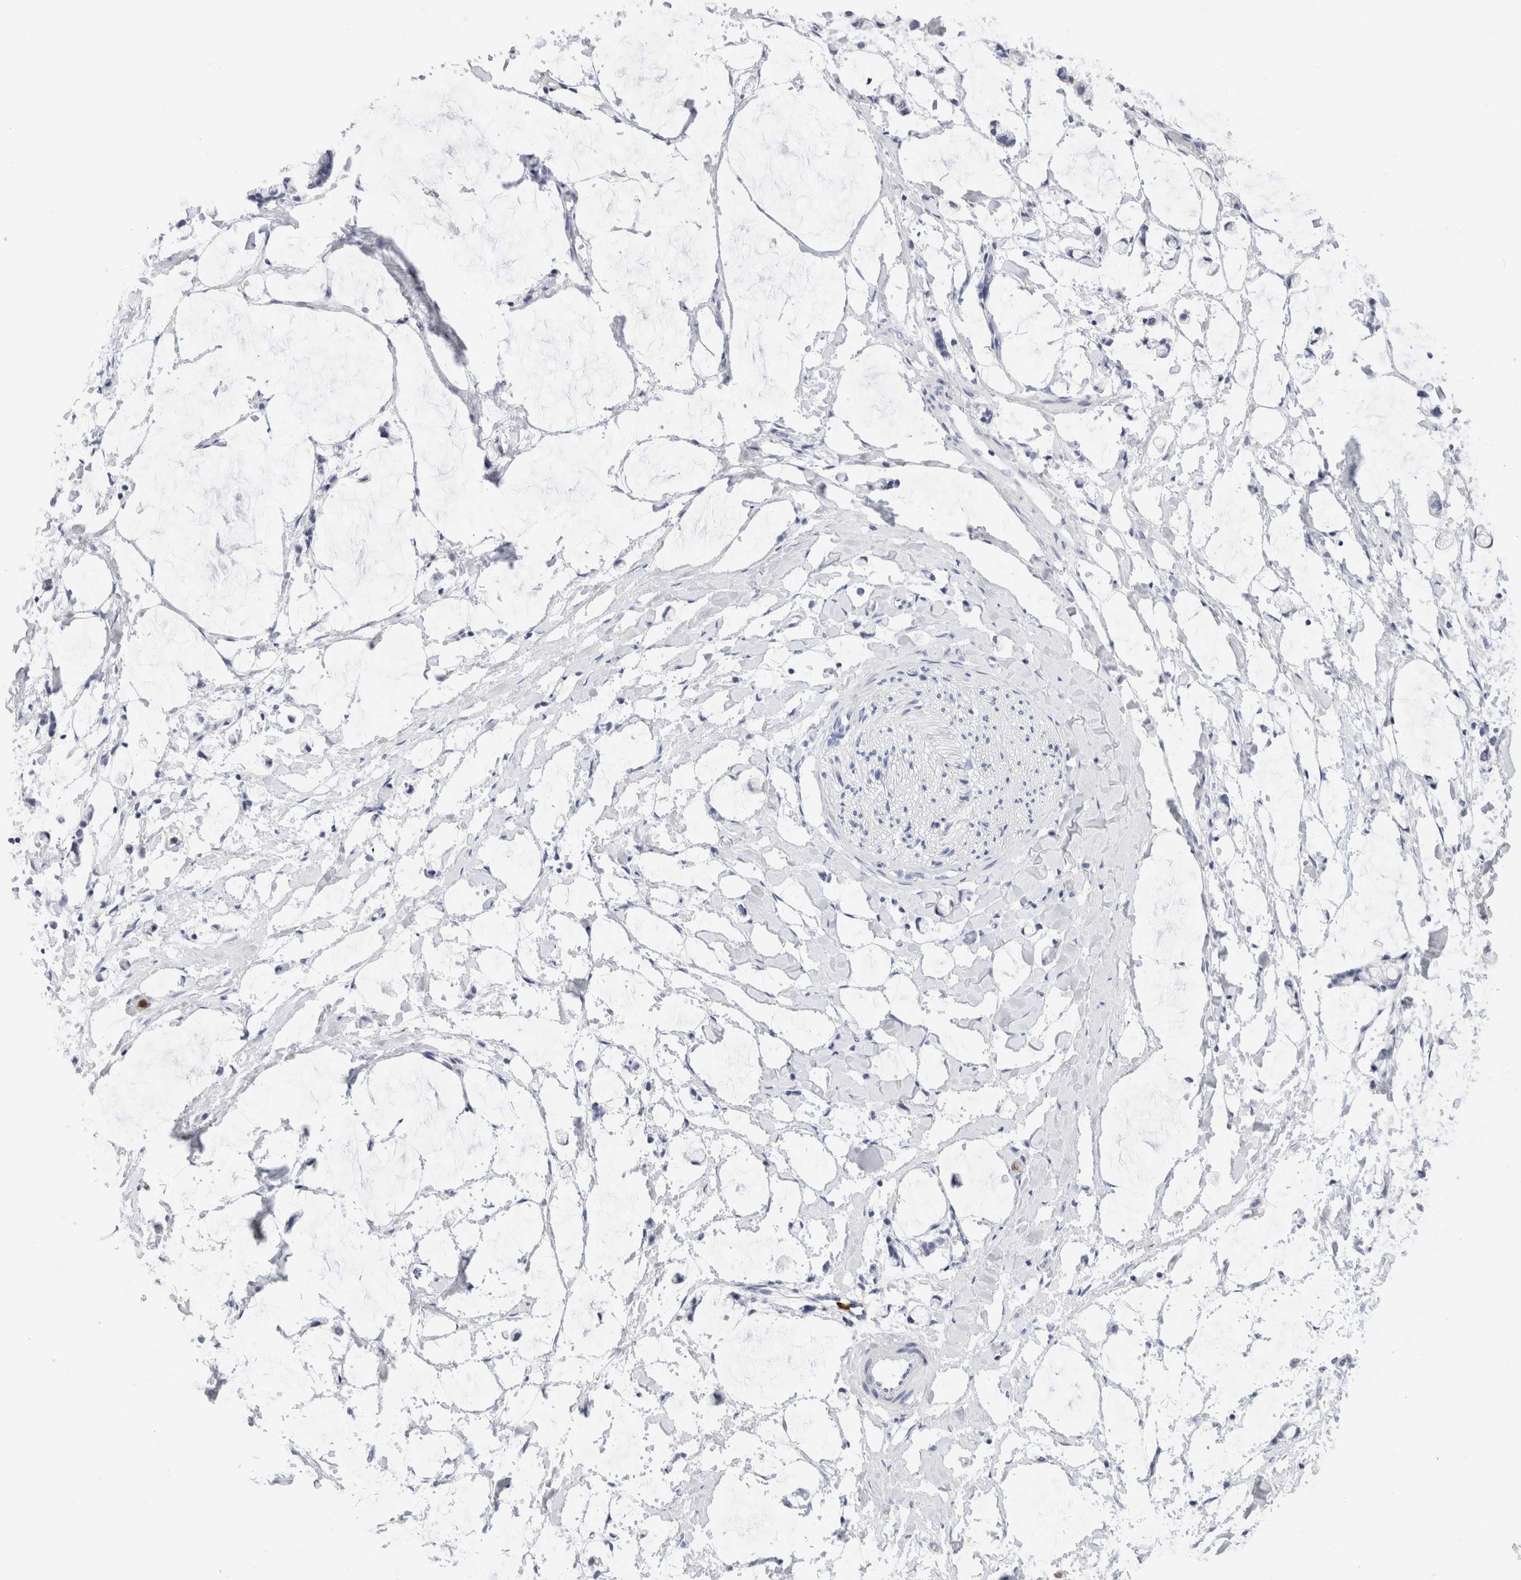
{"staining": {"intensity": "negative", "quantity": "none", "location": "none"}, "tissue": "adipose tissue", "cell_type": "Adipocytes", "image_type": "normal", "snomed": [{"axis": "morphology", "description": "Normal tissue, NOS"}, {"axis": "morphology", "description": "Adenocarcinoma, NOS"}, {"axis": "topography", "description": "Colon"}, {"axis": "topography", "description": "Peripheral nerve tissue"}], "caption": "Image shows no protein positivity in adipocytes of benign adipose tissue. The staining was performed using DAB to visualize the protein expression in brown, while the nuclei were stained in blue with hematoxylin (Magnification: 20x).", "gene": "SLC10A5", "patient": {"sex": "male", "age": 14}}